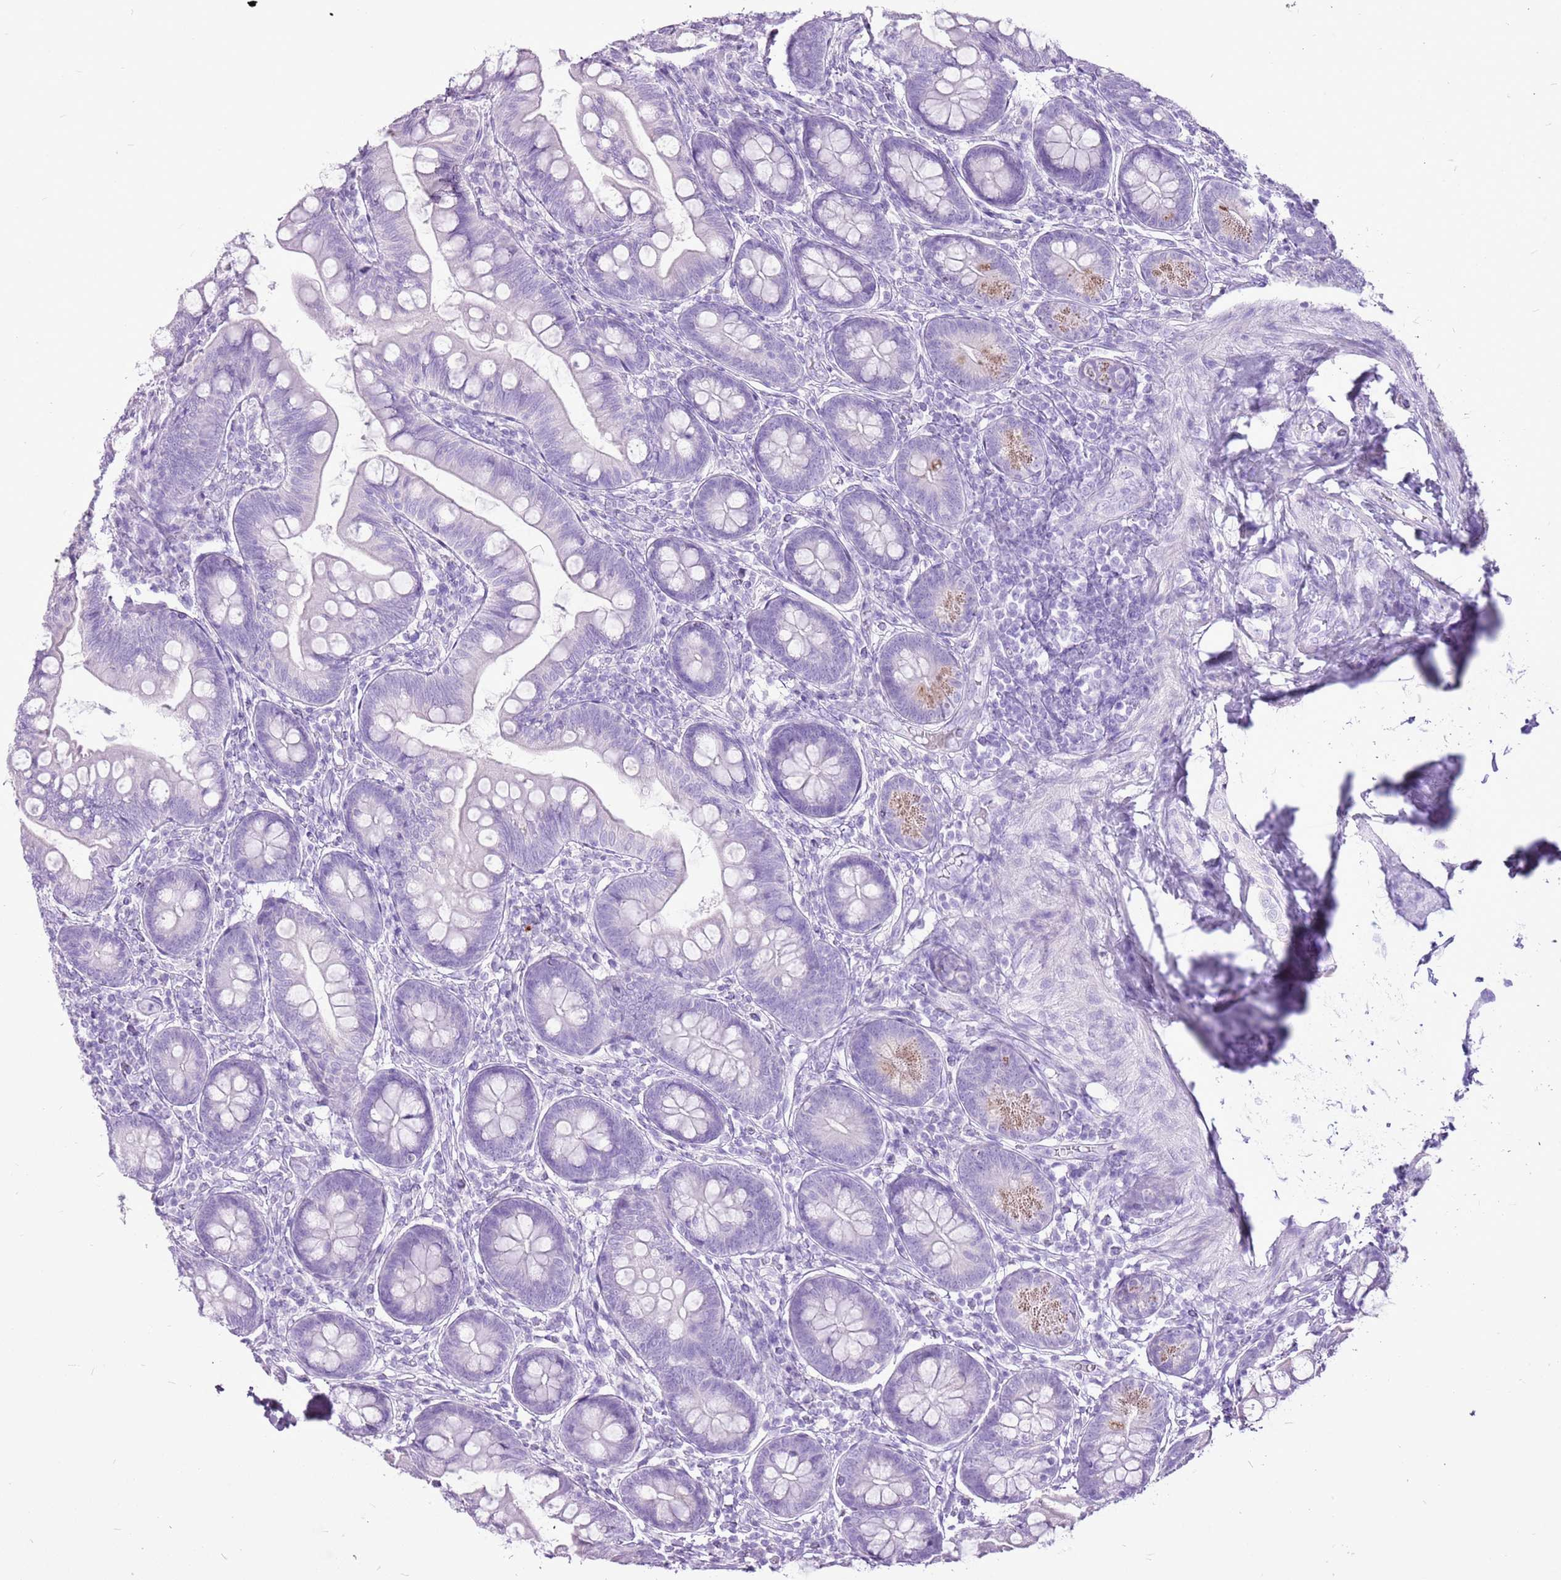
{"staining": {"intensity": "negative", "quantity": "none", "location": "none"}, "tissue": "small intestine", "cell_type": "Glandular cells", "image_type": "normal", "snomed": [{"axis": "morphology", "description": "Normal tissue, NOS"}, {"axis": "topography", "description": "Small intestine"}], "caption": "Immunohistochemistry photomicrograph of unremarkable human small intestine stained for a protein (brown), which reveals no expression in glandular cells.", "gene": "CNFN", "patient": {"sex": "male", "age": 7}}